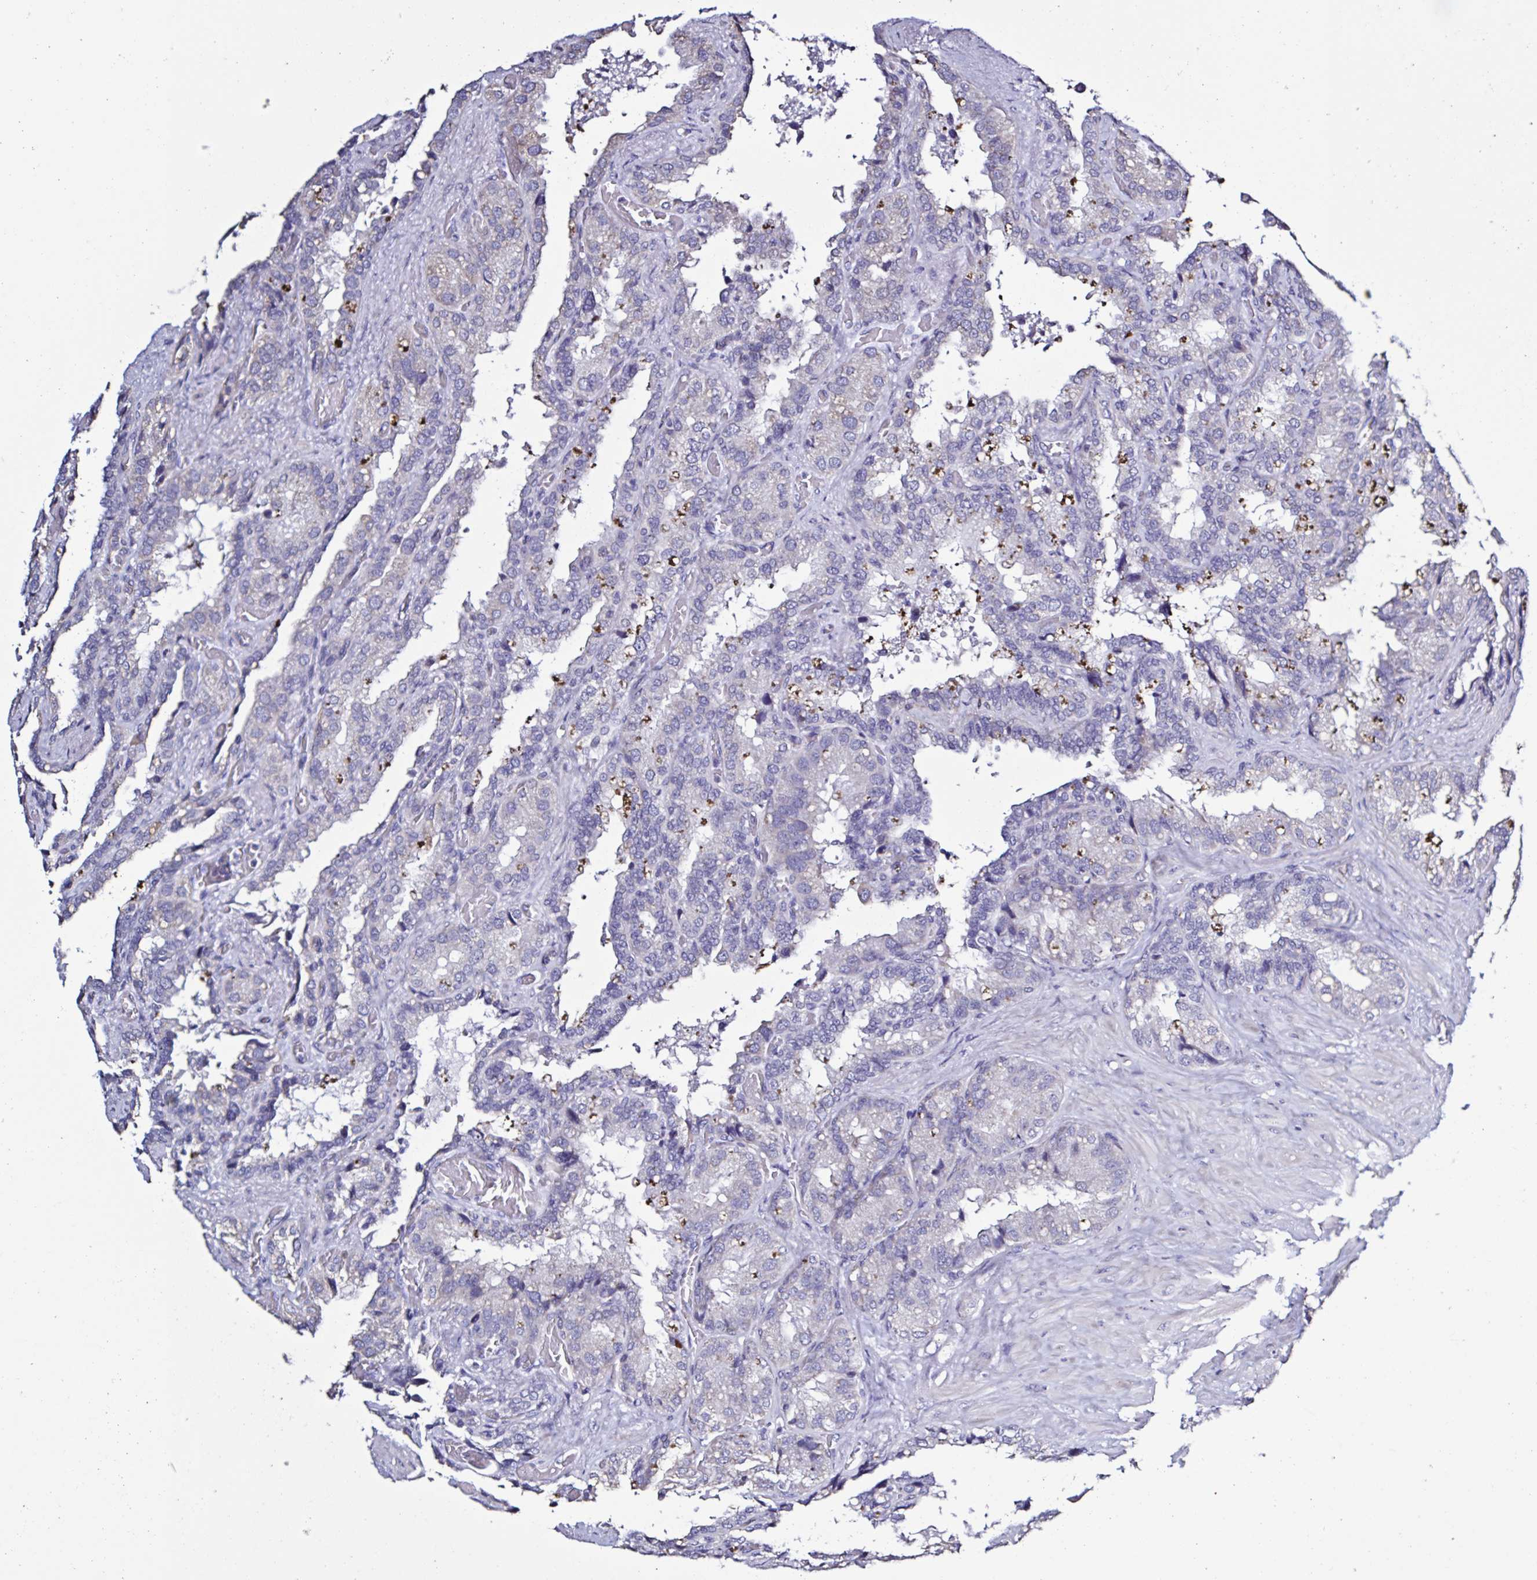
{"staining": {"intensity": "moderate", "quantity": "<25%", "location": "cytoplasmic/membranous"}, "tissue": "seminal vesicle", "cell_type": "Glandular cells", "image_type": "normal", "snomed": [{"axis": "morphology", "description": "Normal tissue, NOS"}, {"axis": "topography", "description": "Seminal veicle"}], "caption": "Moderate cytoplasmic/membranous staining is seen in about <25% of glandular cells in normal seminal vesicle.", "gene": "PLA2G4E", "patient": {"sex": "male", "age": 60}}